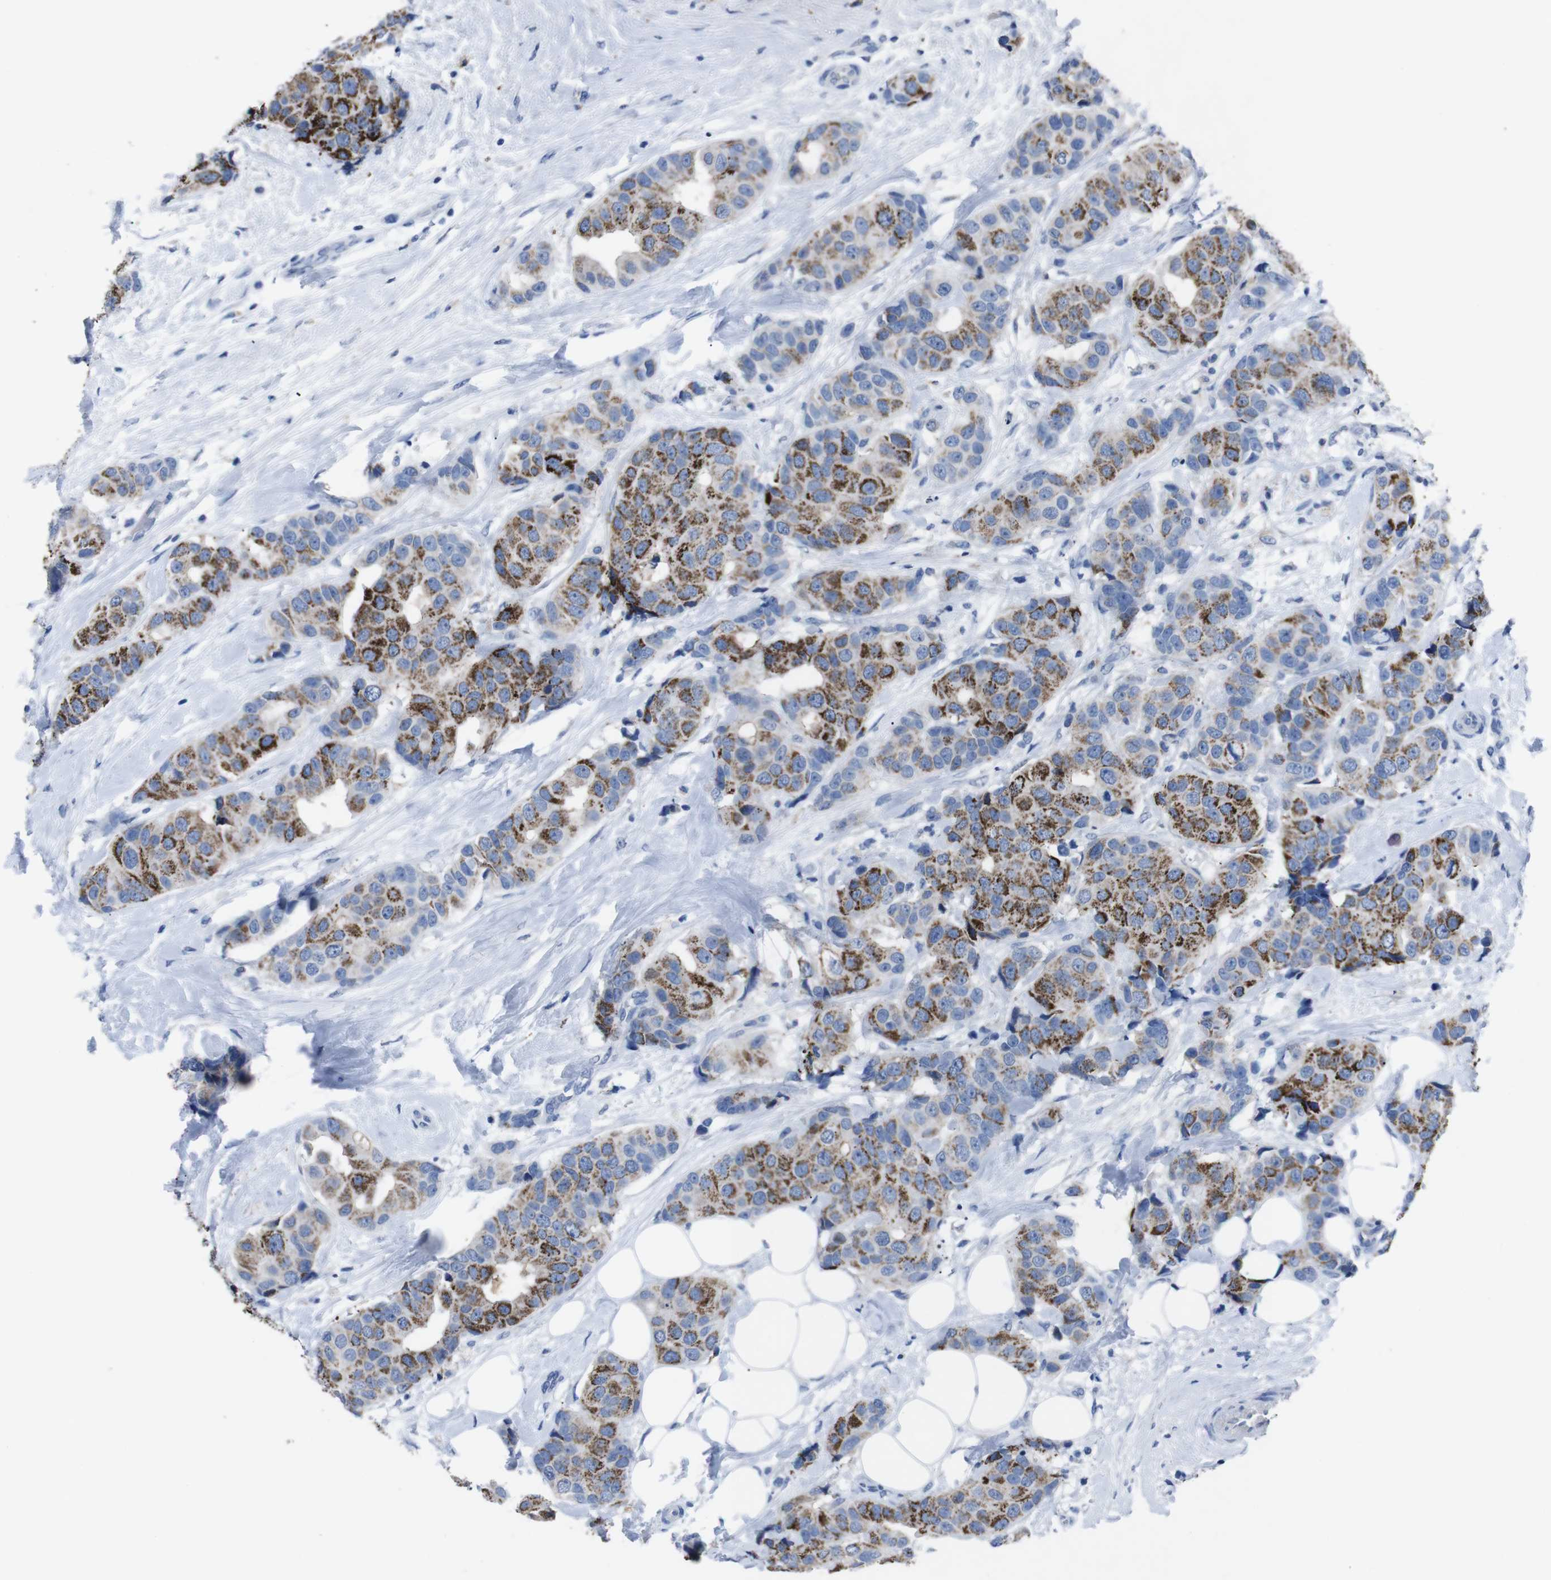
{"staining": {"intensity": "strong", "quantity": ">75%", "location": "cytoplasmic/membranous"}, "tissue": "breast cancer", "cell_type": "Tumor cells", "image_type": "cancer", "snomed": [{"axis": "morphology", "description": "Normal tissue, NOS"}, {"axis": "morphology", "description": "Duct carcinoma"}, {"axis": "topography", "description": "Breast"}], "caption": "Strong cytoplasmic/membranous protein staining is seen in about >75% of tumor cells in breast cancer (infiltrating ductal carcinoma). The protein is stained brown, and the nuclei are stained in blue (DAB (3,3'-diaminobenzidine) IHC with brightfield microscopy, high magnification).", "gene": "GJB2", "patient": {"sex": "female", "age": 39}}